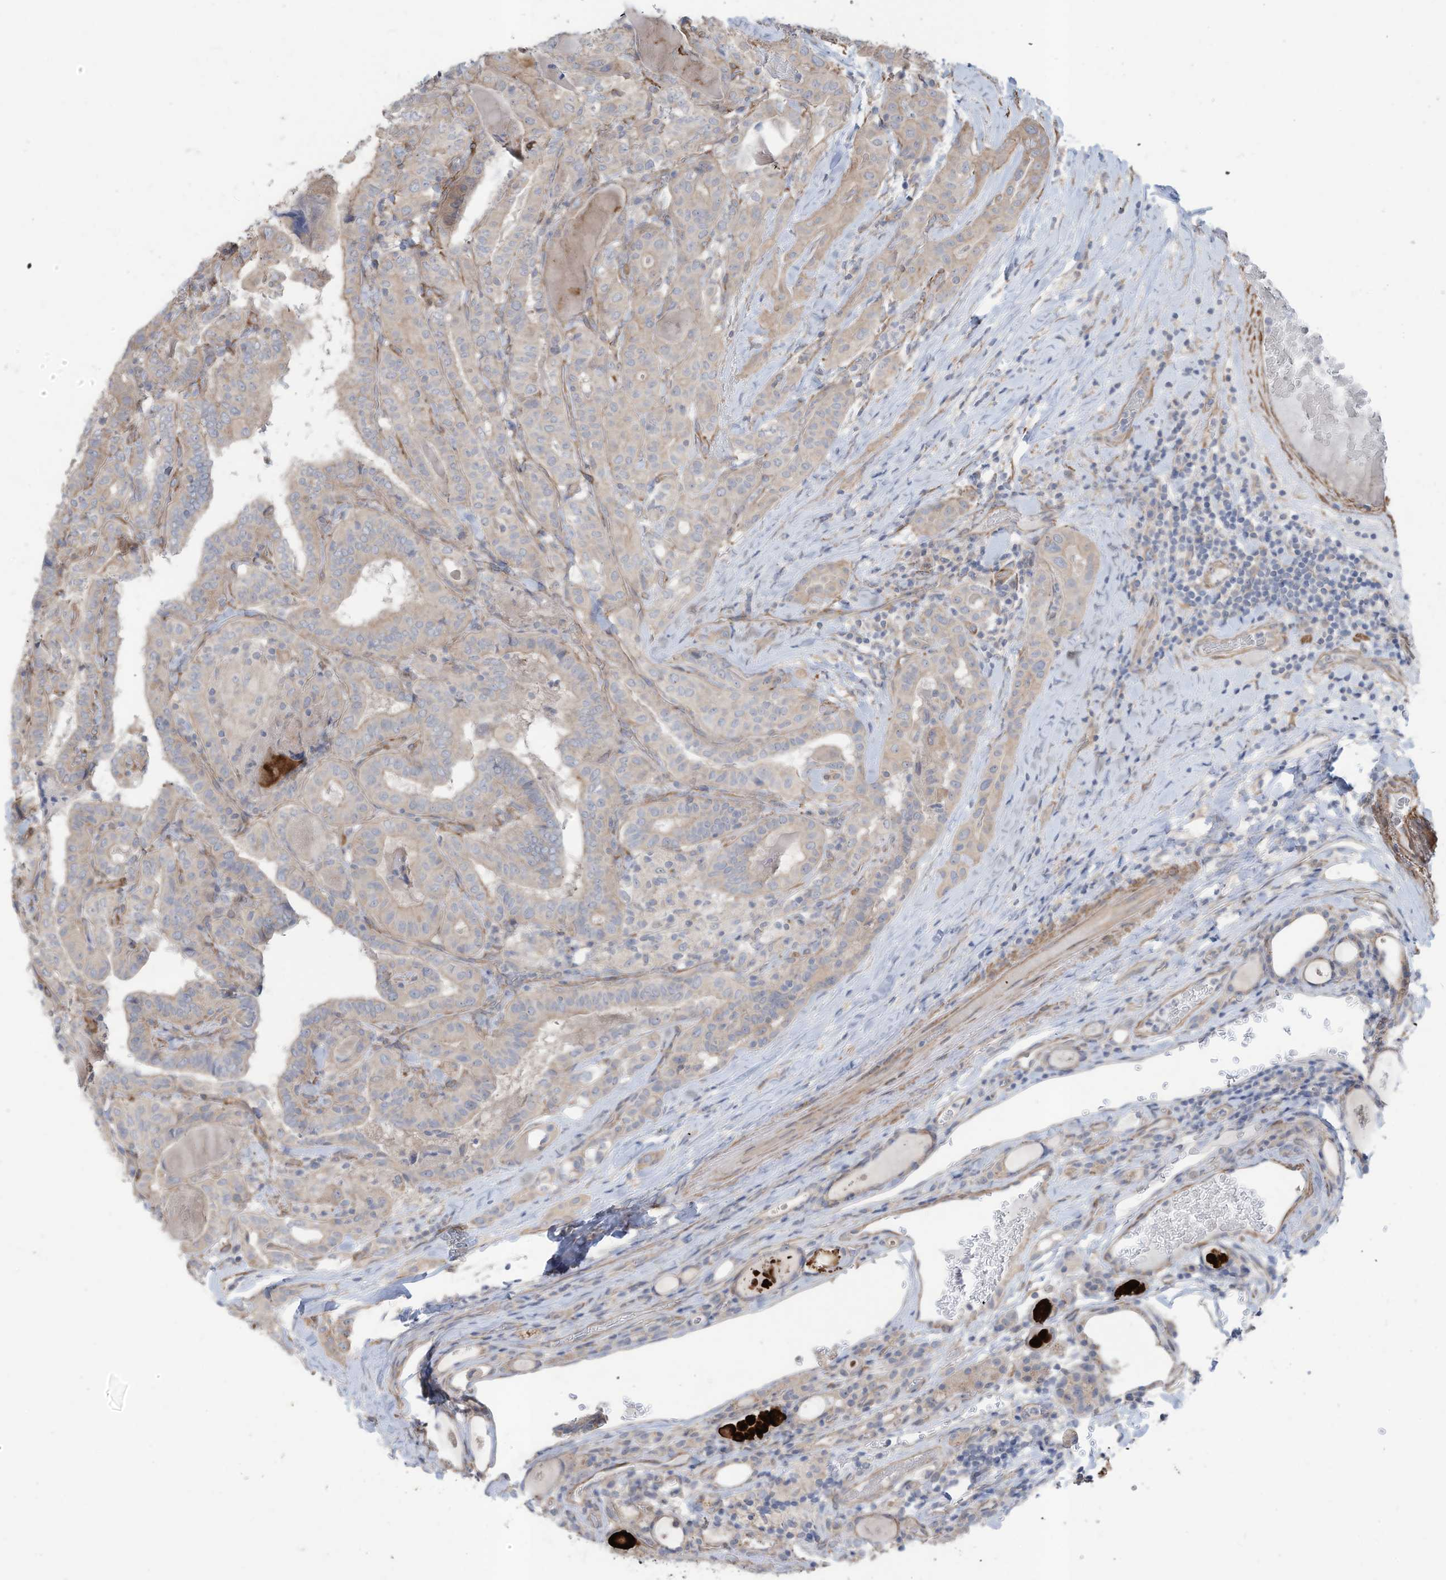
{"staining": {"intensity": "negative", "quantity": "none", "location": "none"}, "tissue": "thyroid cancer", "cell_type": "Tumor cells", "image_type": "cancer", "snomed": [{"axis": "morphology", "description": "Papillary adenocarcinoma, NOS"}, {"axis": "topography", "description": "Thyroid gland"}], "caption": "This is an immunohistochemistry (IHC) photomicrograph of human thyroid papillary adenocarcinoma. There is no staining in tumor cells.", "gene": "SLC17A7", "patient": {"sex": "female", "age": 72}}